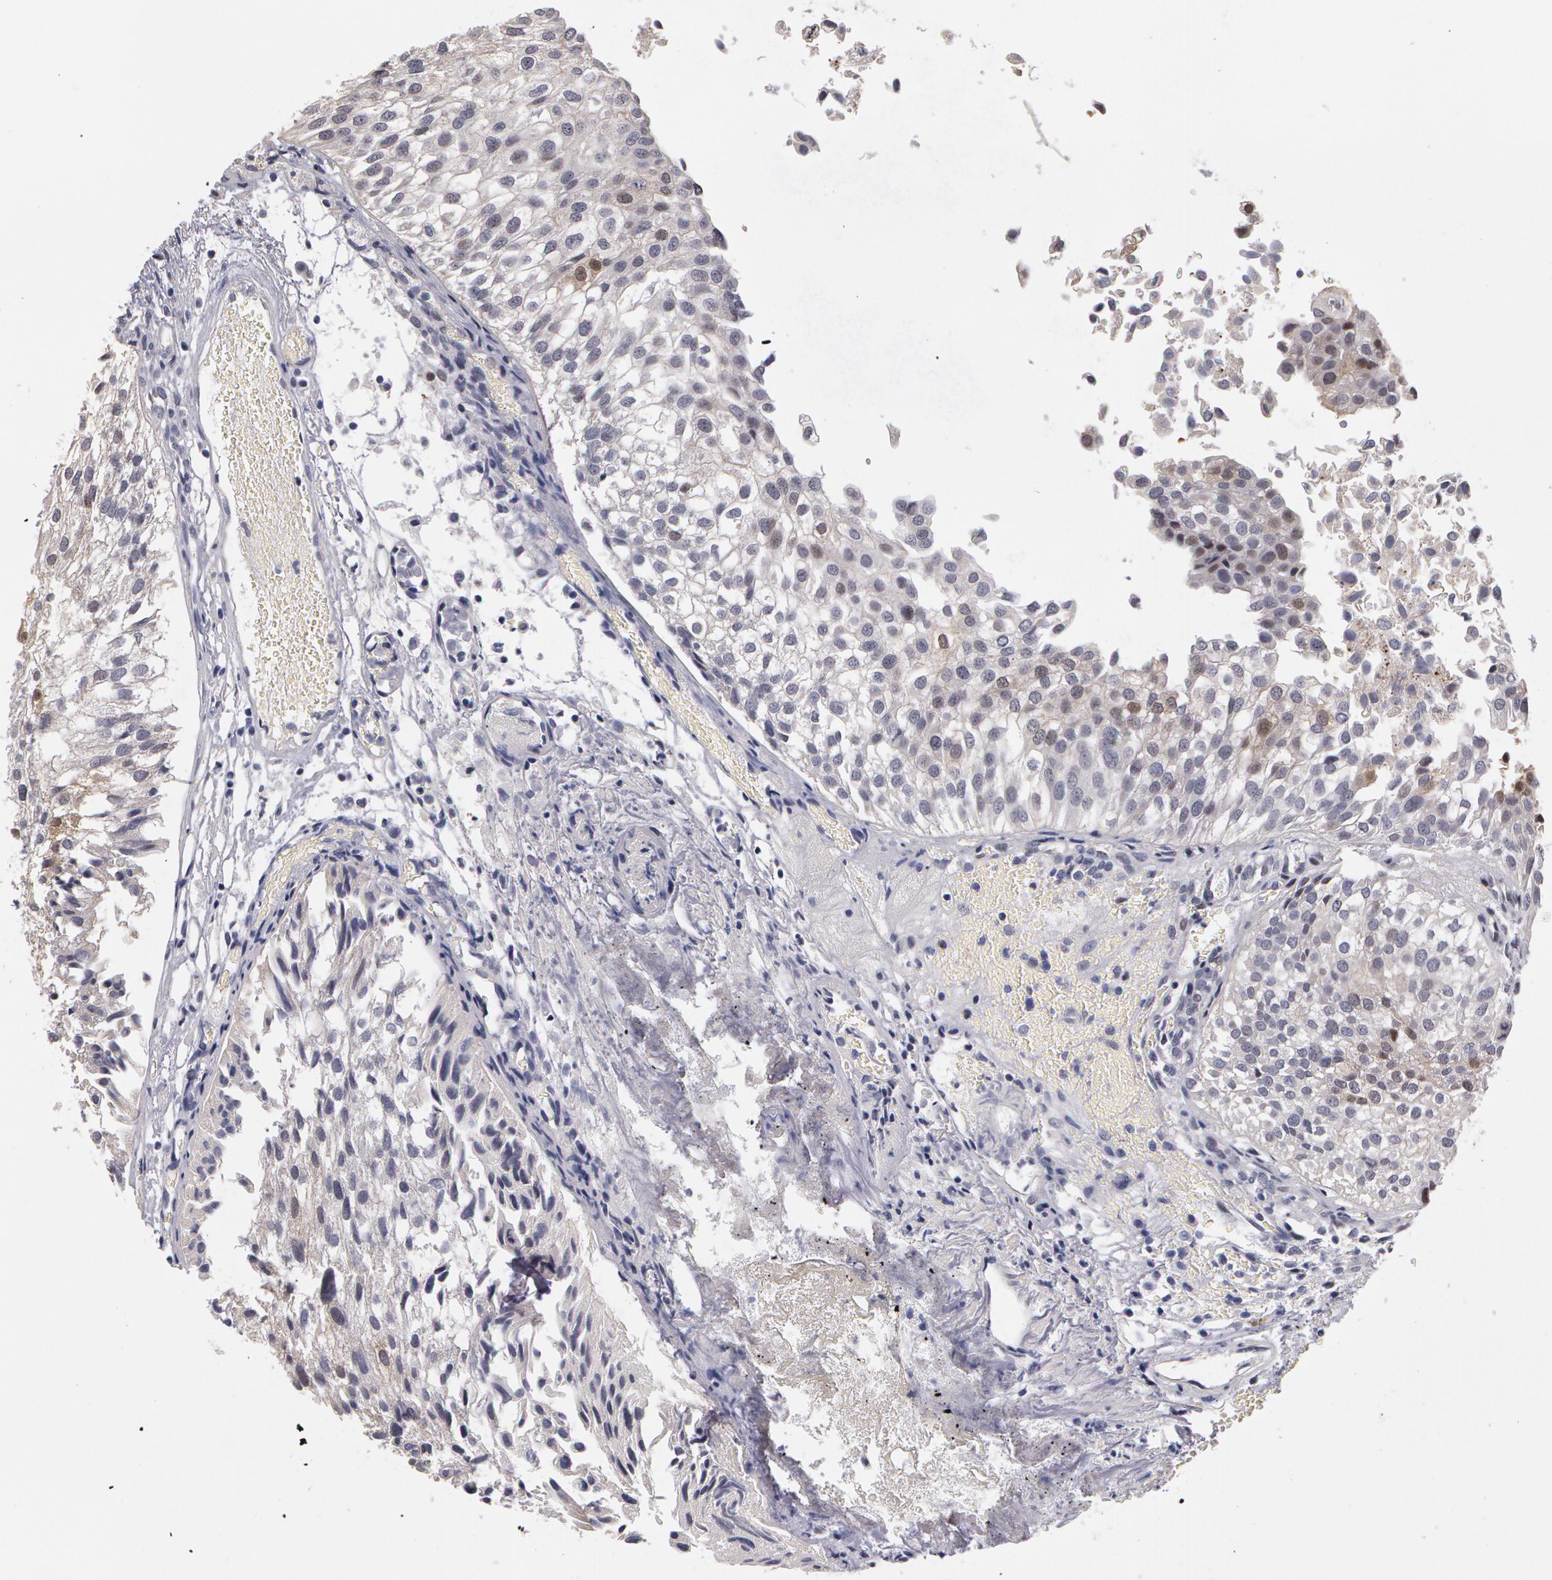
{"staining": {"intensity": "weak", "quantity": "<25%", "location": "nuclear"}, "tissue": "urothelial cancer", "cell_type": "Tumor cells", "image_type": "cancer", "snomed": [{"axis": "morphology", "description": "Urothelial carcinoma, Low grade"}, {"axis": "topography", "description": "Urinary bladder"}], "caption": "Tumor cells show no significant staining in urothelial cancer.", "gene": "PRICKLE1", "patient": {"sex": "female", "age": 89}}